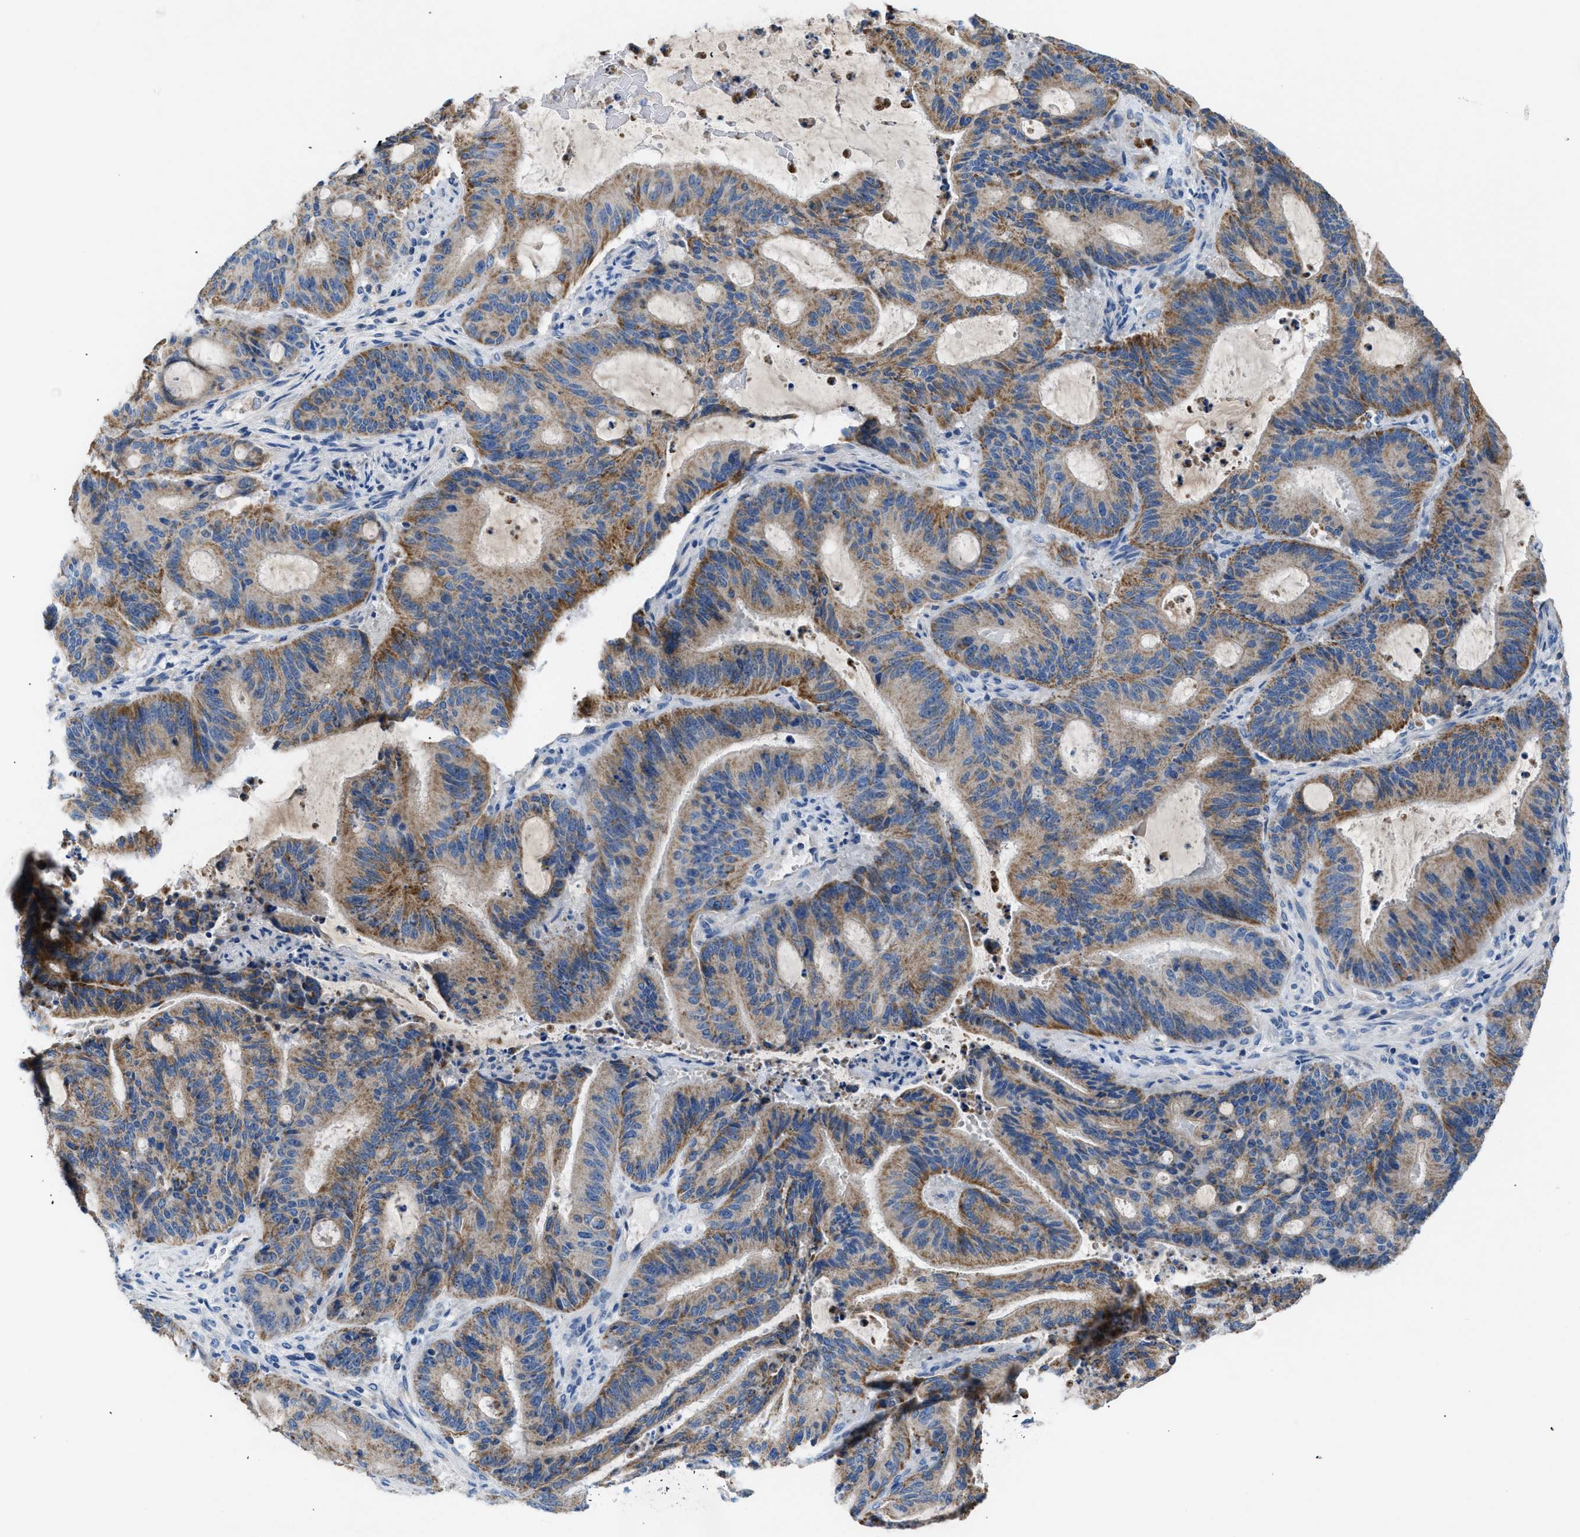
{"staining": {"intensity": "moderate", "quantity": ">75%", "location": "cytoplasmic/membranous"}, "tissue": "liver cancer", "cell_type": "Tumor cells", "image_type": "cancer", "snomed": [{"axis": "morphology", "description": "Normal tissue, NOS"}, {"axis": "morphology", "description": "Cholangiocarcinoma"}, {"axis": "topography", "description": "Liver"}, {"axis": "topography", "description": "Peripheral nerve tissue"}], "caption": "Protein staining displays moderate cytoplasmic/membranous expression in approximately >75% of tumor cells in liver cancer (cholangiocarcinoma).", "gene": "ILDR1", "patient": {"sex": "female", "age": 73}}